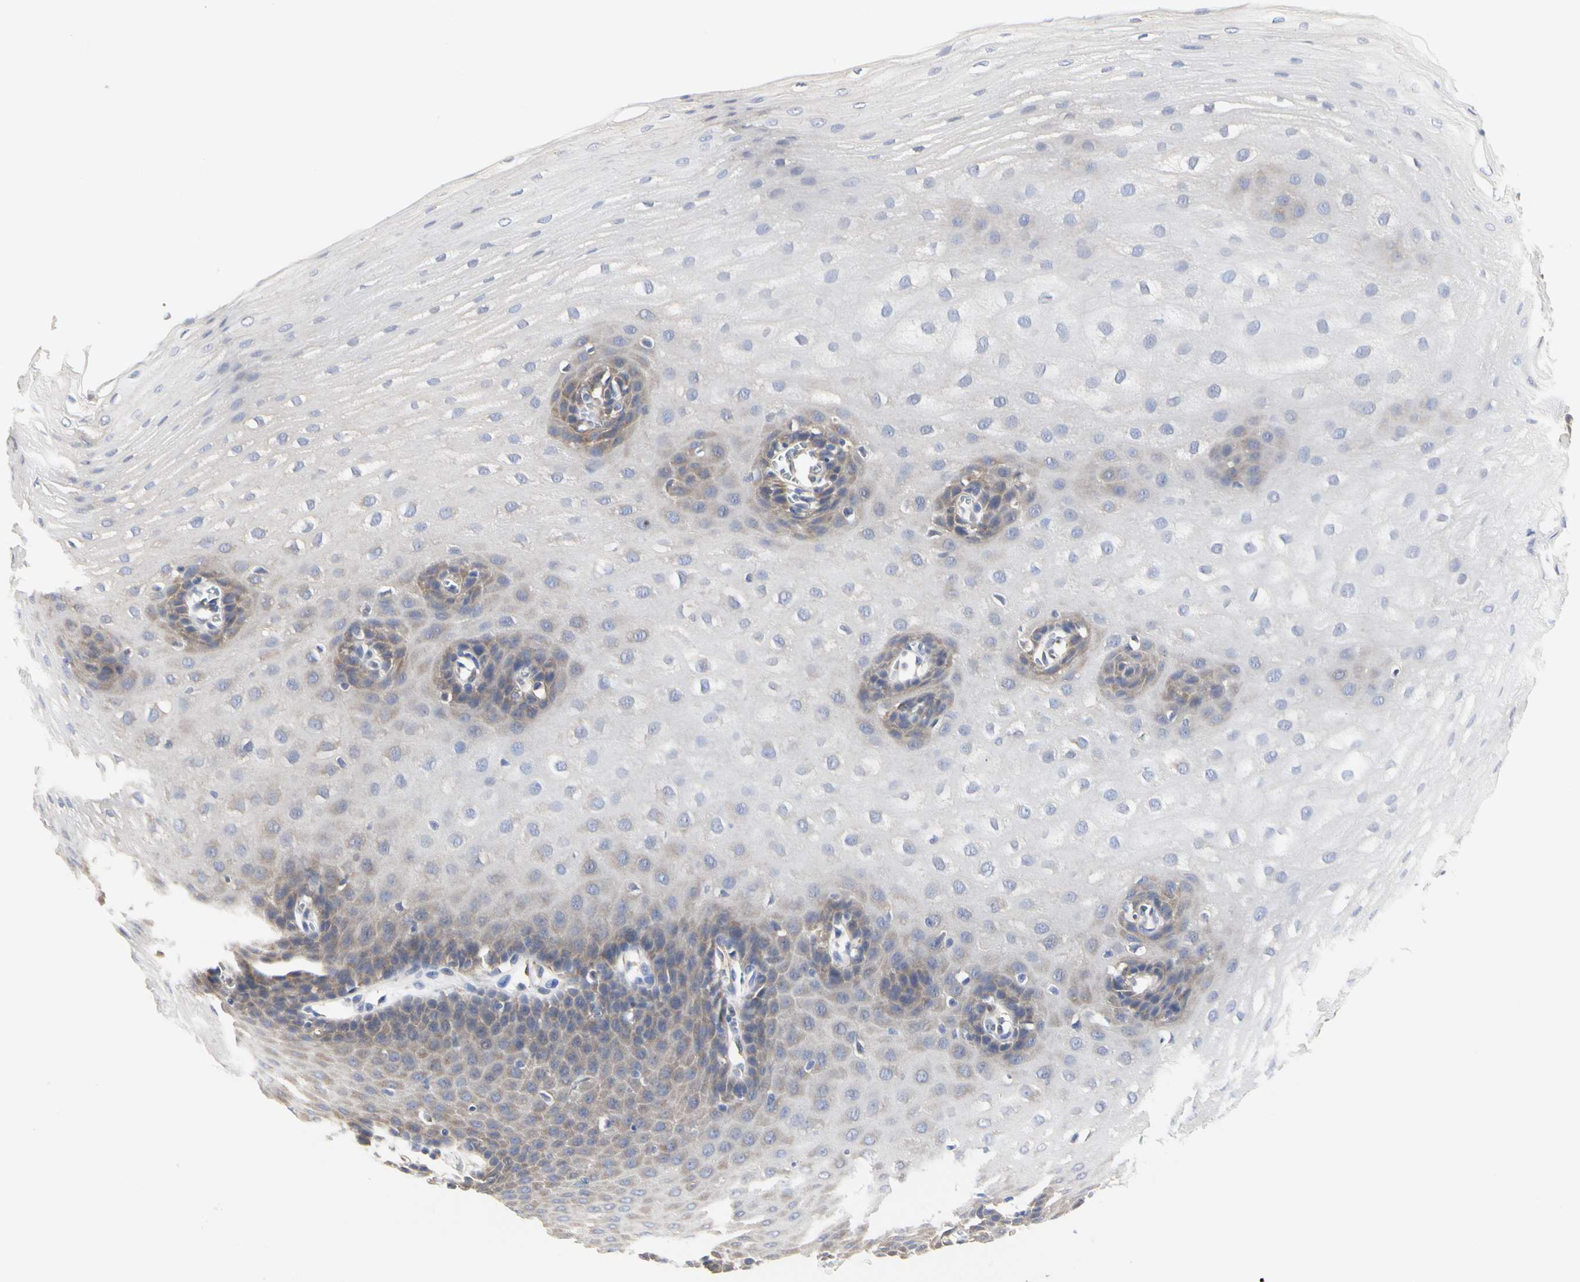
{"staining": {"intensity": "weak", "quantity": "<25%", "location": "cytoplasmic/membranous"}, "tissue": "esophagus", "cell_type": "Squamous epithelial cells", "image_type": "normal", "snomed": [{"axis": "morphology", "description": "Normal tissue, NOS"}, {"axis": "topography", "description": "Esophagus"}], "caption": "Immunohistochemistry image of normal esophagus stained for a protein (brown), which exhibits no staining in squamous epithelial cells.", "gene": "C3orf52", "patient": {"sex": "male", "age": 70}}